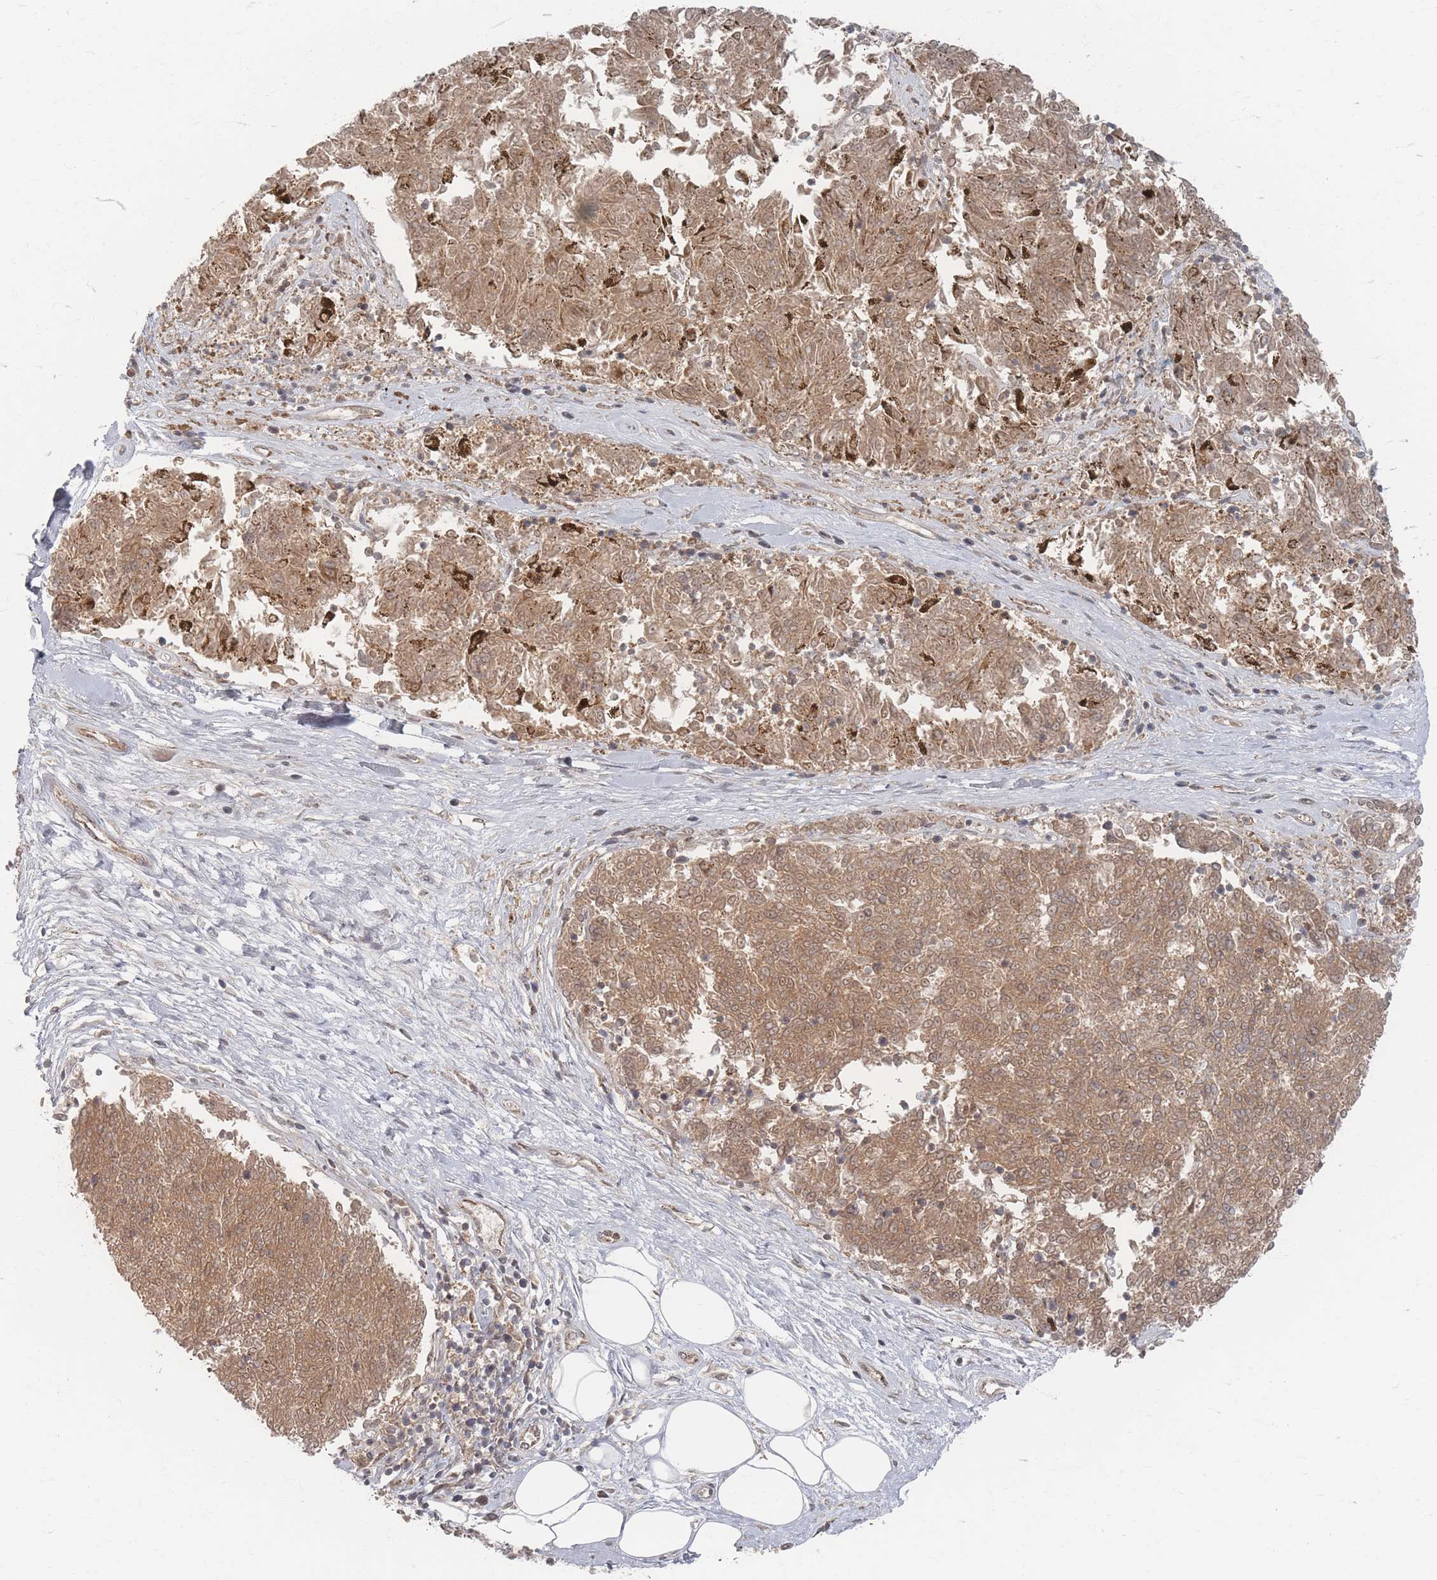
{"staining": {"intensity": "moderate", "quantity": ">75%", "location": "cytoplasmic/membranous"}, "tissue": "melanoma", "cell_type": "Tumor cells", "image_type": "cancer", "snomed": [{"axis": "morphology", "description": "Malignant melanoma, NOS"}, {"axis": "topography", "description": "Skin"}], "caption": "Melanoma stained with DAB (3,3'-diaminobenzidine) IHC shows medium levels of moderate cytoplasmic/membranous staining in approximately >75% of tumor cells. The protein is shown in brown color, while the nuclei are stained blue.", "gene": "PSMD9", "patient": {"sex": "female", "age": 72}}